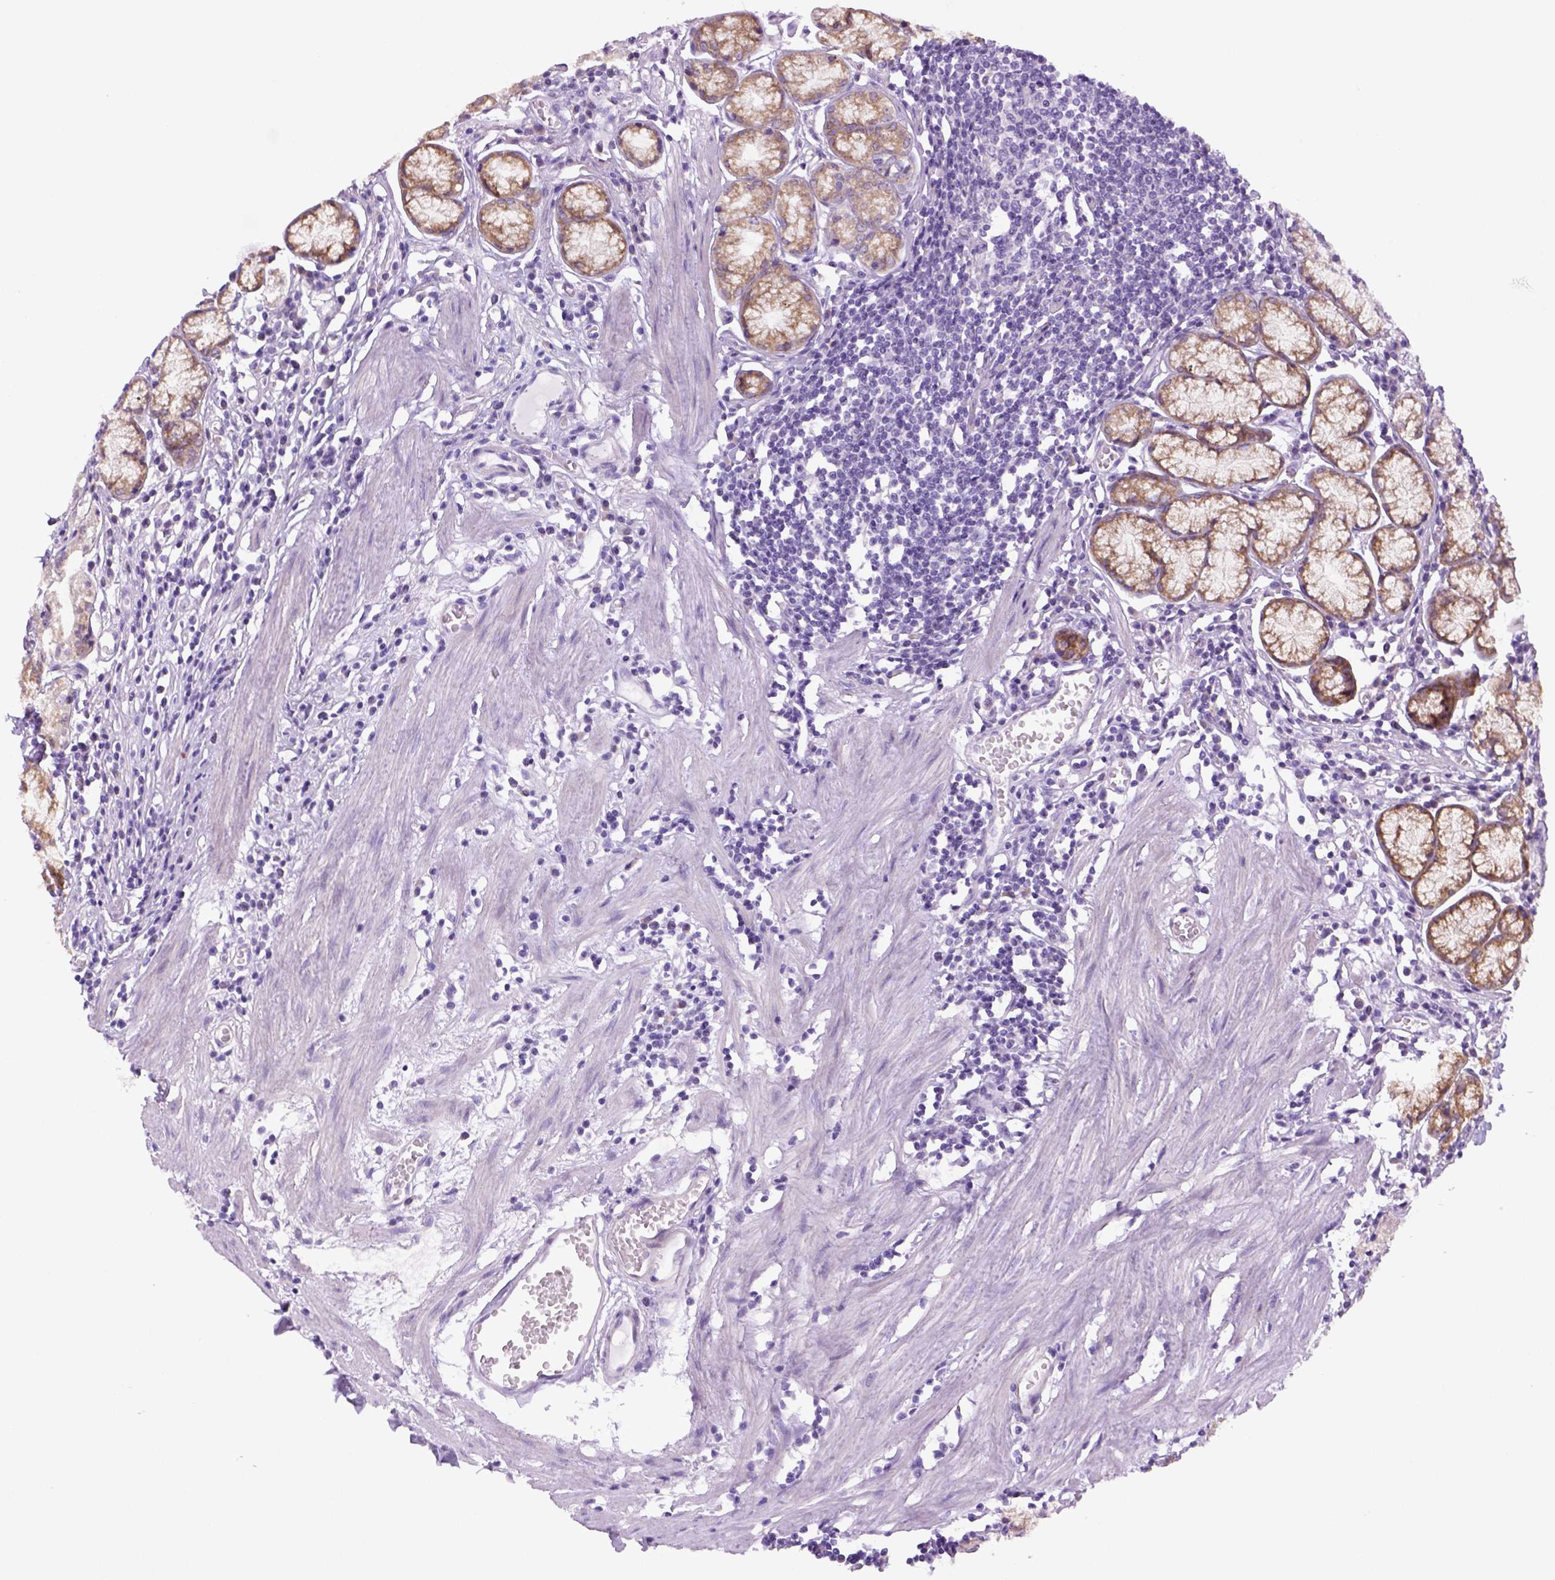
{"staining": {"intensity": "moderate", "quantity": "<25%", "location": "cytoplasmic/membranous"}, "tissue": "stomach", "cell_type": "Glandular cells", "image_type": "normal", "snomed": [{"axis": "morphology", "description": "Normal tissue, NOS"}, {"axis": "topography", "description": "Stomach"}], "caption": "Glandular cells display low levels of moderate cytoplasmic/membranous positivity in approximately <25% of cells in unremarkable human stomach.", "gene": "DNAH11", "patient": {"sex": "male", "age": 55}}